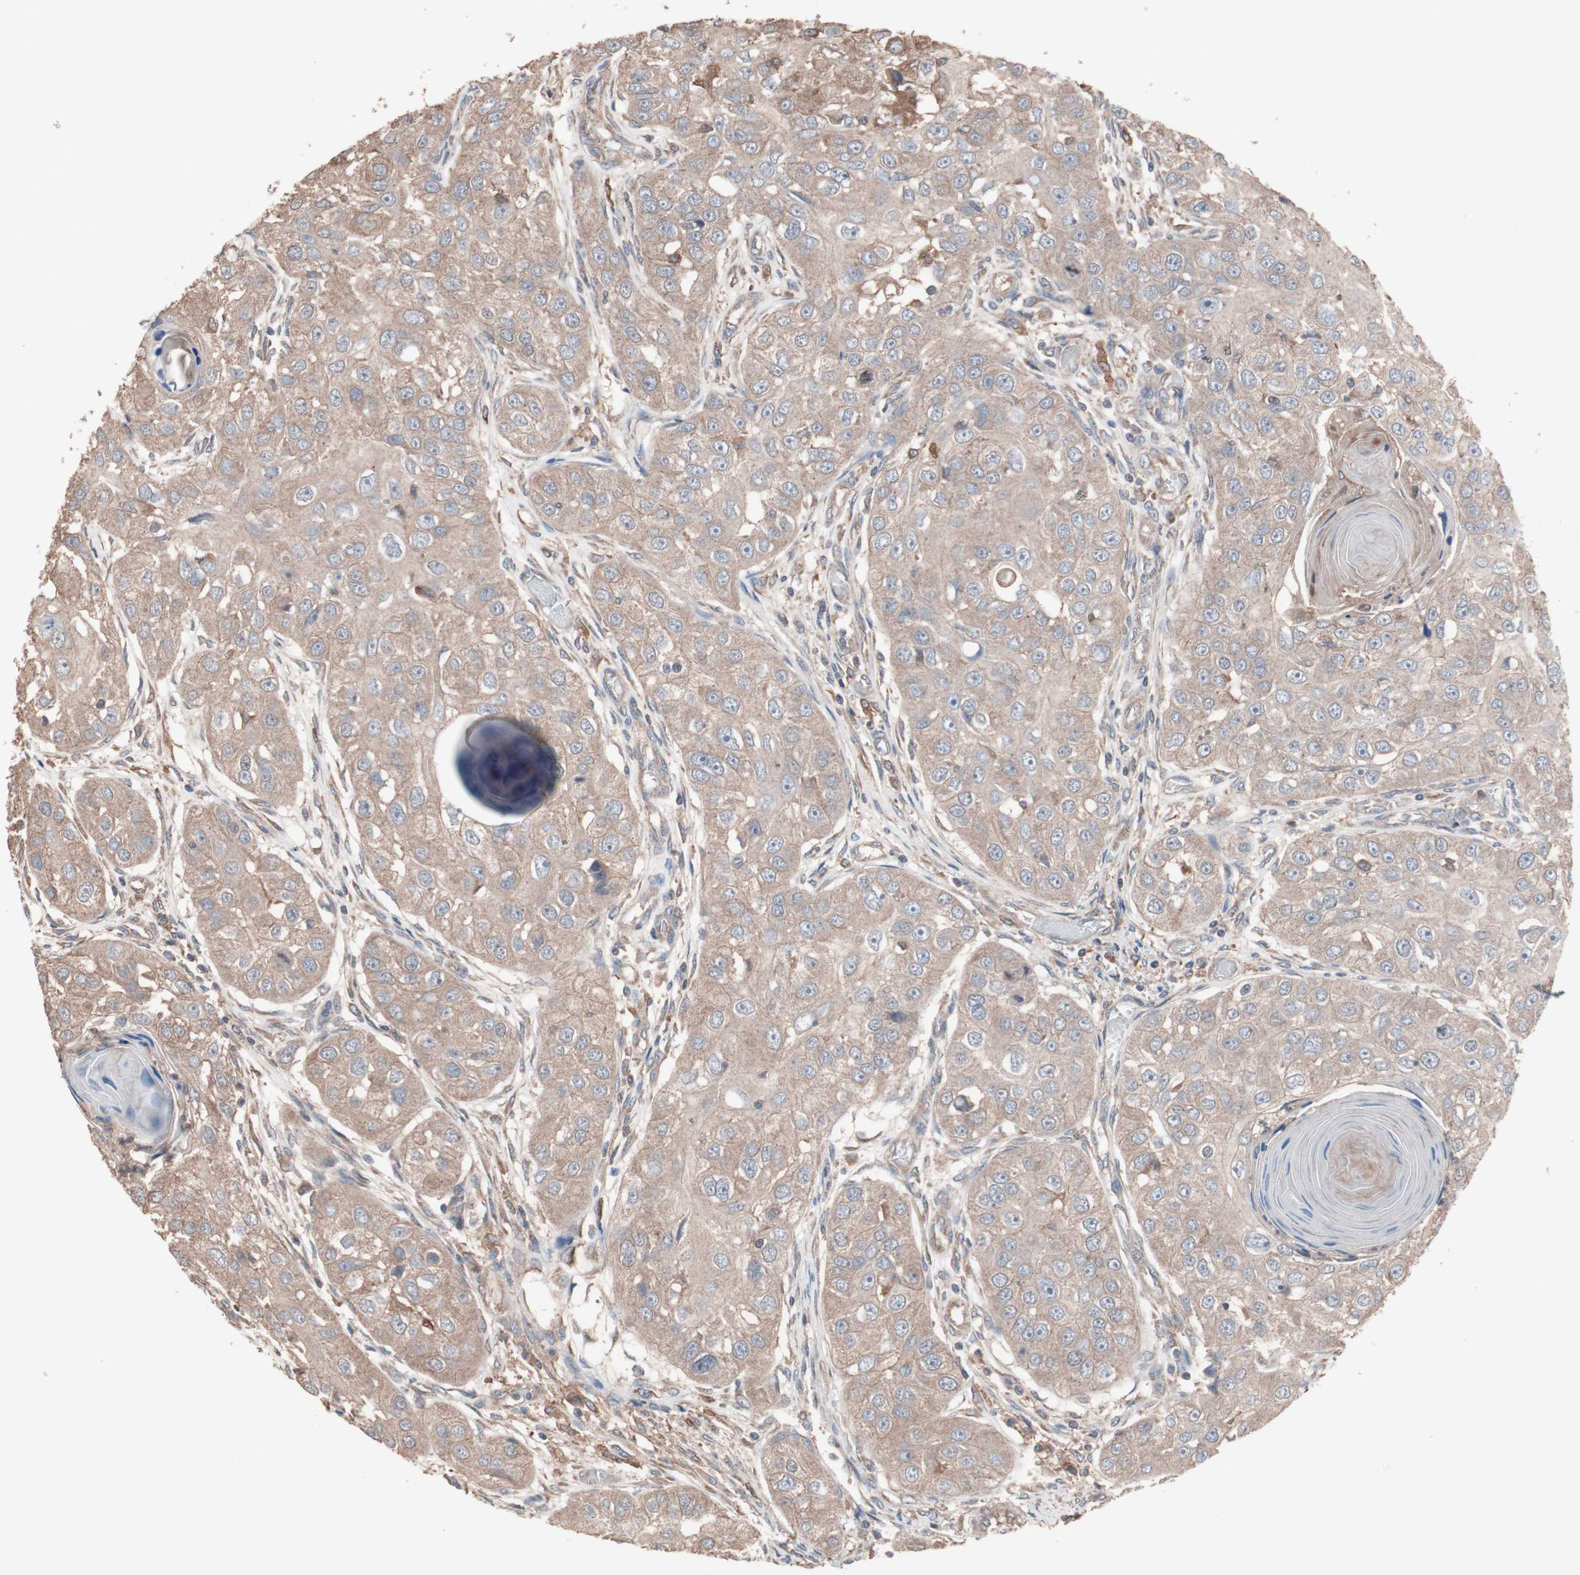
{"staining": {"intensity": "weak", "quantity": ">75%", "location": "cytoplasmic/membranous"}, "tissue": "head and neck cancer", "cell_type": "Tumor cells", "image_type": "cancer", "snomed": [{"axis": "morphology", "description": "Normal tissue, NOS"}, {"axis": "morphology", "description": "Squamous cell carcinoma, NOS"}, {"axis": "topography", "description": "Skeletal muscle"}, {"axis": "topography", "description": "Head-Neck"}], "caption": "A low amount of weak cytoplasmic/membranous positivity is seen in about >75% of tumor cells in squamous cell carcinoma (head and neck) tissue.", "gene": "ATG7", "patient": {"sex": "male", "age": 51}}